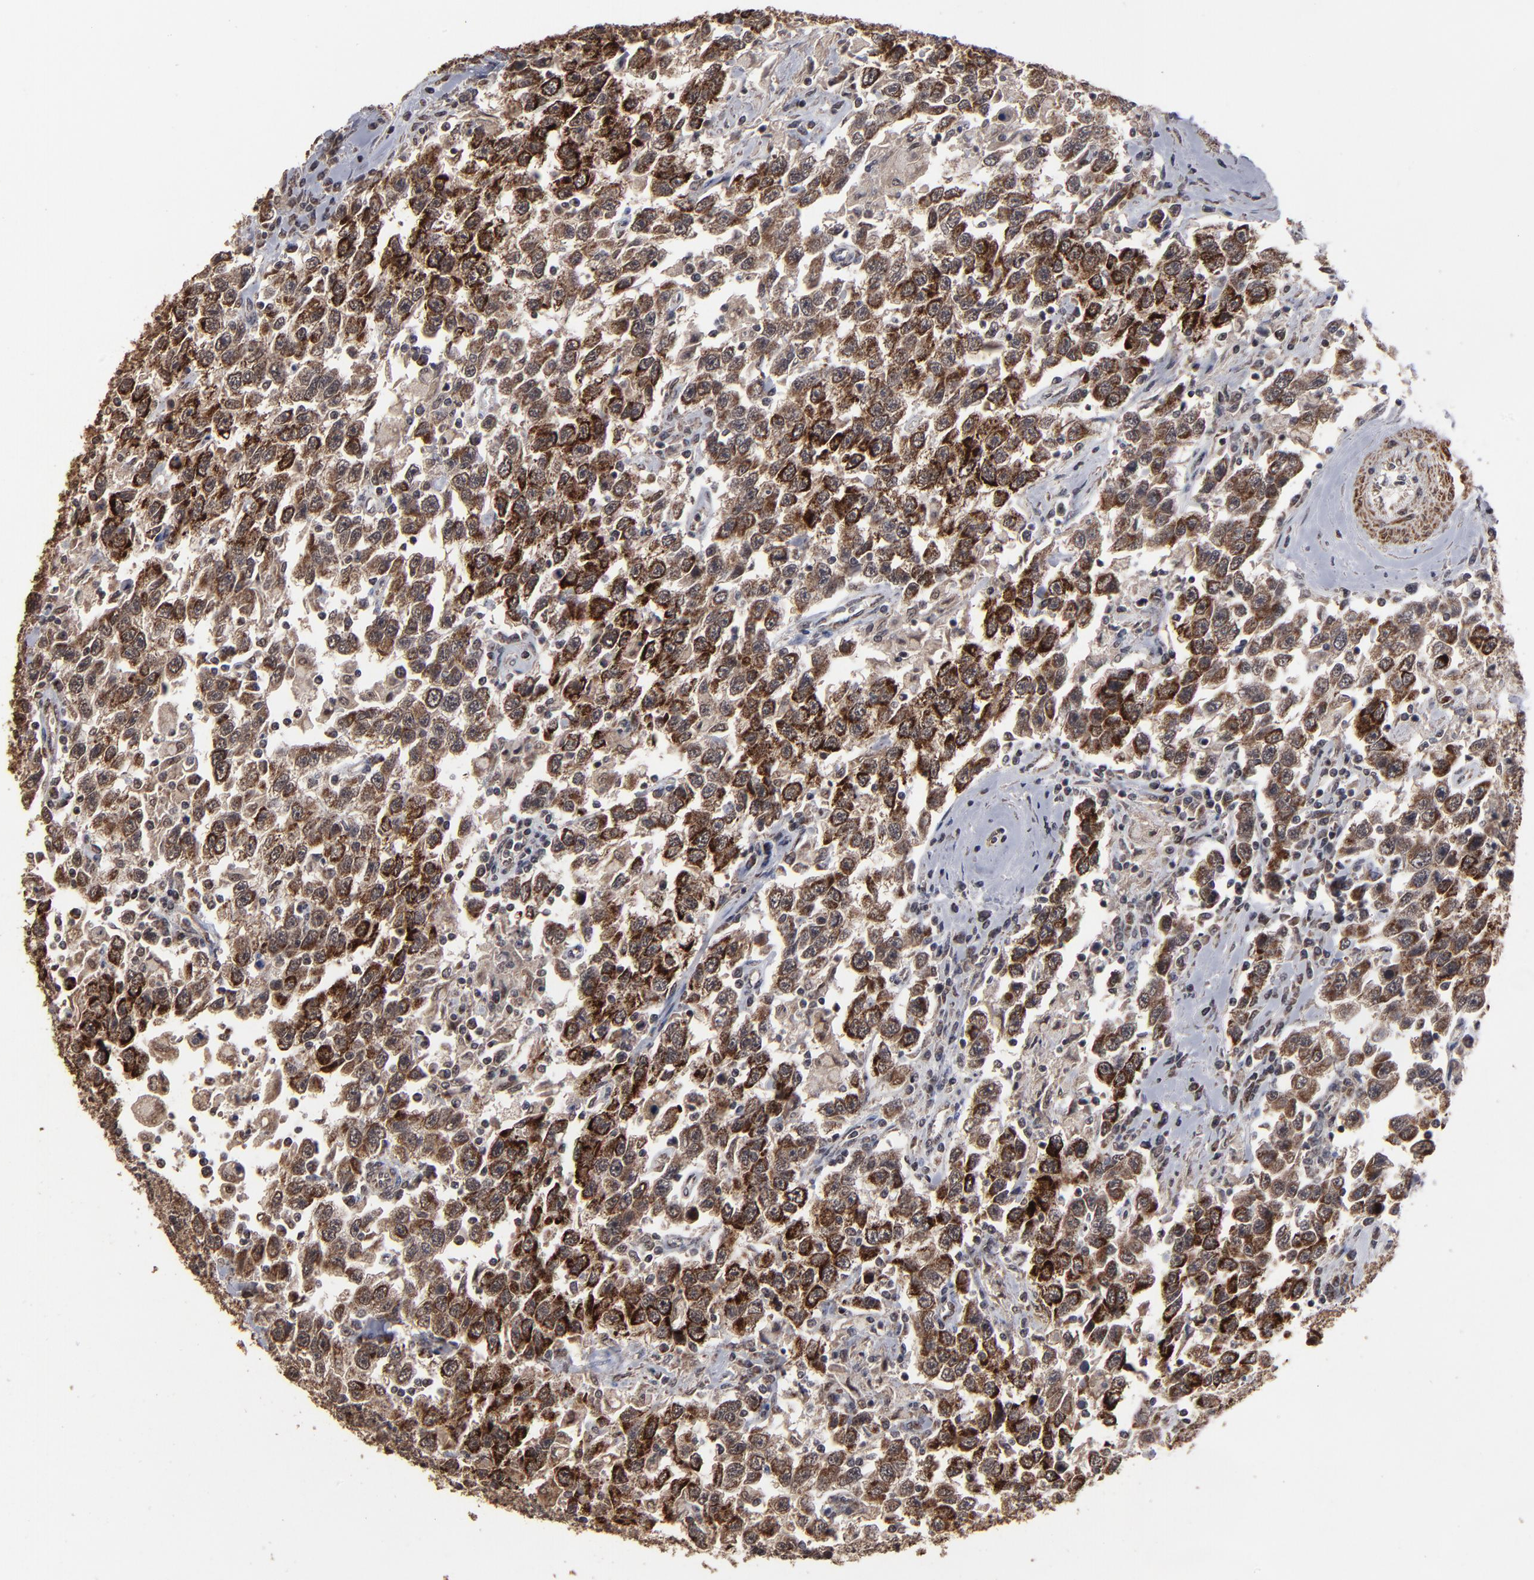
{"staining": {"intensity": "strong", "quantity": ">75%", "location": "cytoplasmic/membranous"}, "tissue": "testis cancer", "cell_type": "Tumor cells", "image_type": "cancer", "snomed": [{"axis": "morphology", "description": "Seminoma, NOS"}, {"axis": "topography", "description": "Testis"}], "caption": "Immunohistochemistry (IHC) (DAB) staining of human seminoma (testis) reveals strong cytoplasmic/membranous protein positivity in about >75% of tumor cells.", "gene": "BNIP3", "patient": {"sex": "male", "age": 41}}